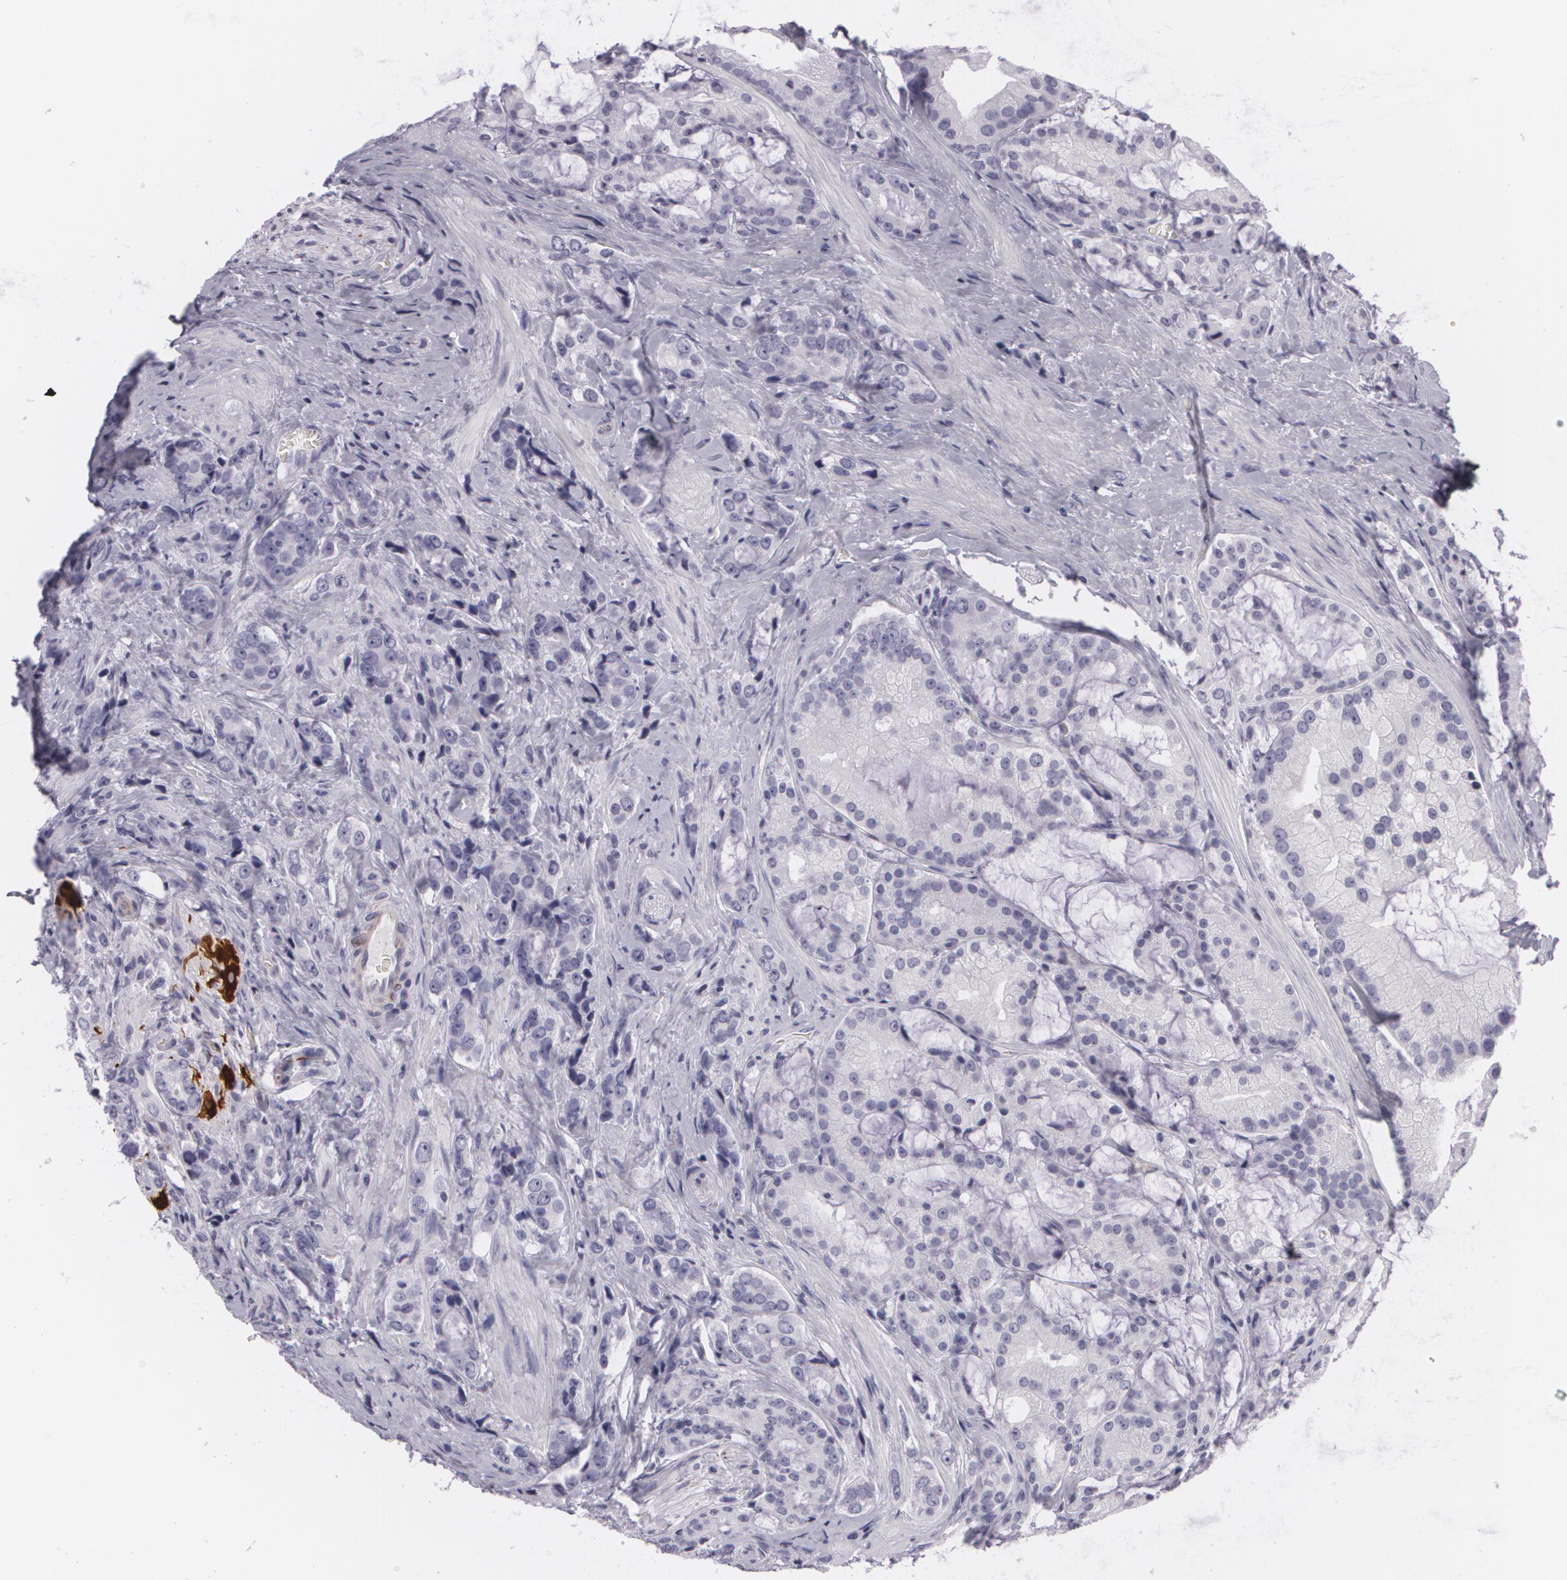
{"staining": {"intensity": "negative", "quantity": "none", "location": "none"}, "tissue": "prostate cancer", "cell_type": "Tumor cells", "image_type": "cancer", "snomed": [{"axis": "morphology", "description": "Adenocarcinoma, Medium grade"}, {"axis": "topography", "description": "Prostate"}], "caption": "There is no significant expression in tumor cells of adenocarcinoma (medium-grade) (prostate).", "gene": "MAP2", "patient": {"sex": "male", "age": 70}}